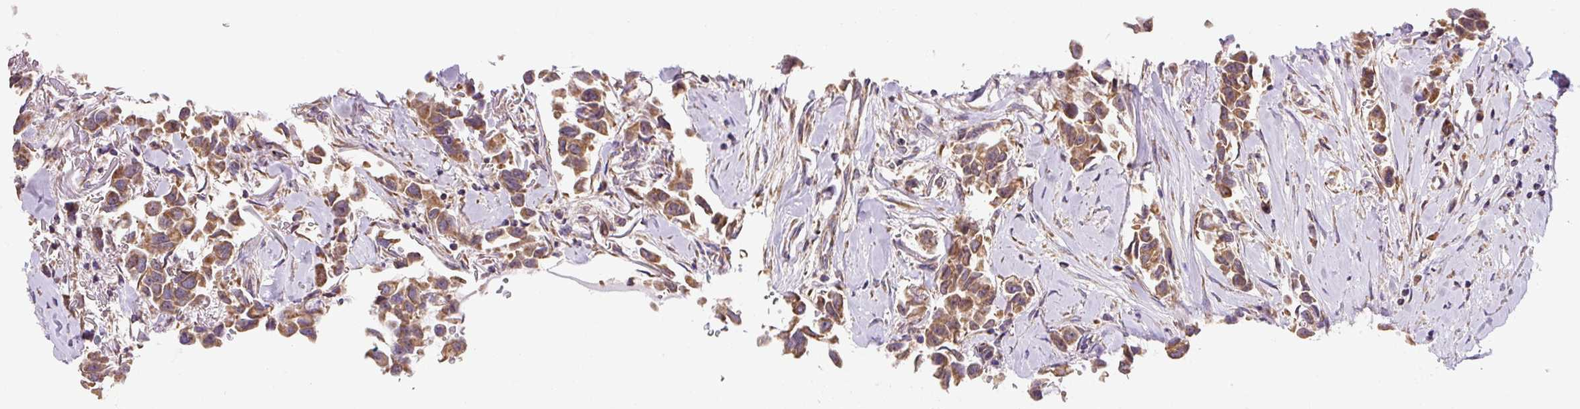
{"staining": {"intensity": "moderate", "quantity": ">75%", "location": "cytoplasmic/membranous"}, "tissue": "breast cancer", "cell_type": "Tumor cells", "image_type": "cancer", "snomed": [{"axis": "morphology", "description": "Duct carcinoma"}, {"axis": "topography", "description": "Breast"}], "caption": "Immunohistochemistry image of human breast invasive ductal carcinoma stained for a protein (brown), which reveals medium levels of moderate cytoplasmic/membranous expression in approximately >75% of tumor cells.", "gene": "MFSD9", "patient": {"sex": "female", "age": 80}}